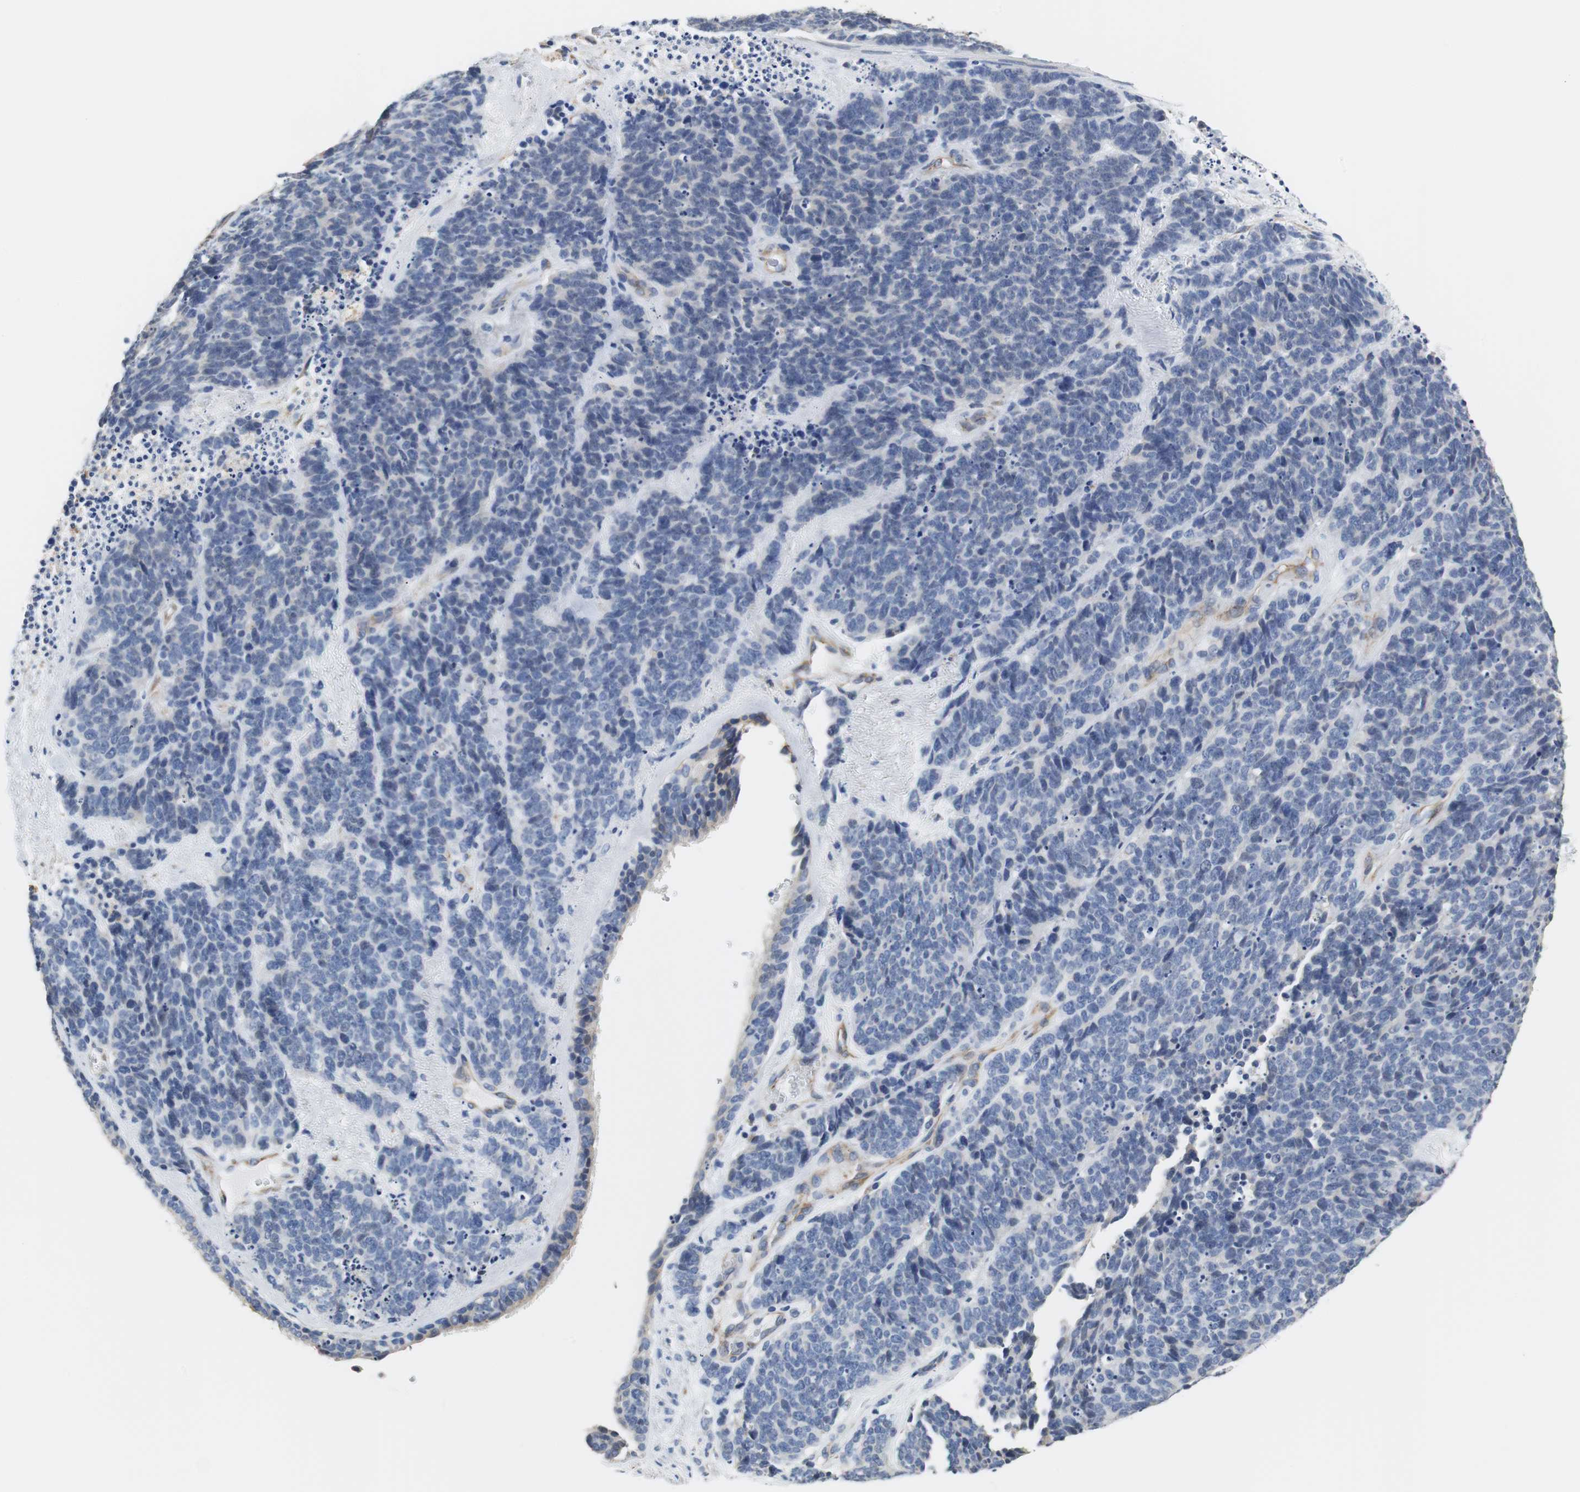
{"staining": {"intensity": "negative", "quantity": "none", "location": "none"}, "tissue": "lung cancer", "cell_type": "Tumor cells", "image_type": "cancer", "snomed": [{"axis": "morphology", "description": "Neoplasm, malignant, NOS"}, {"axis": "topography", "description": "Lung"}], "caption": "An image of human lung cancer (neoplasm (malignant)) is negative for staining in tumor cells.", "gene": "PCK1", "patient": {"sex": "female", "age": 58}}